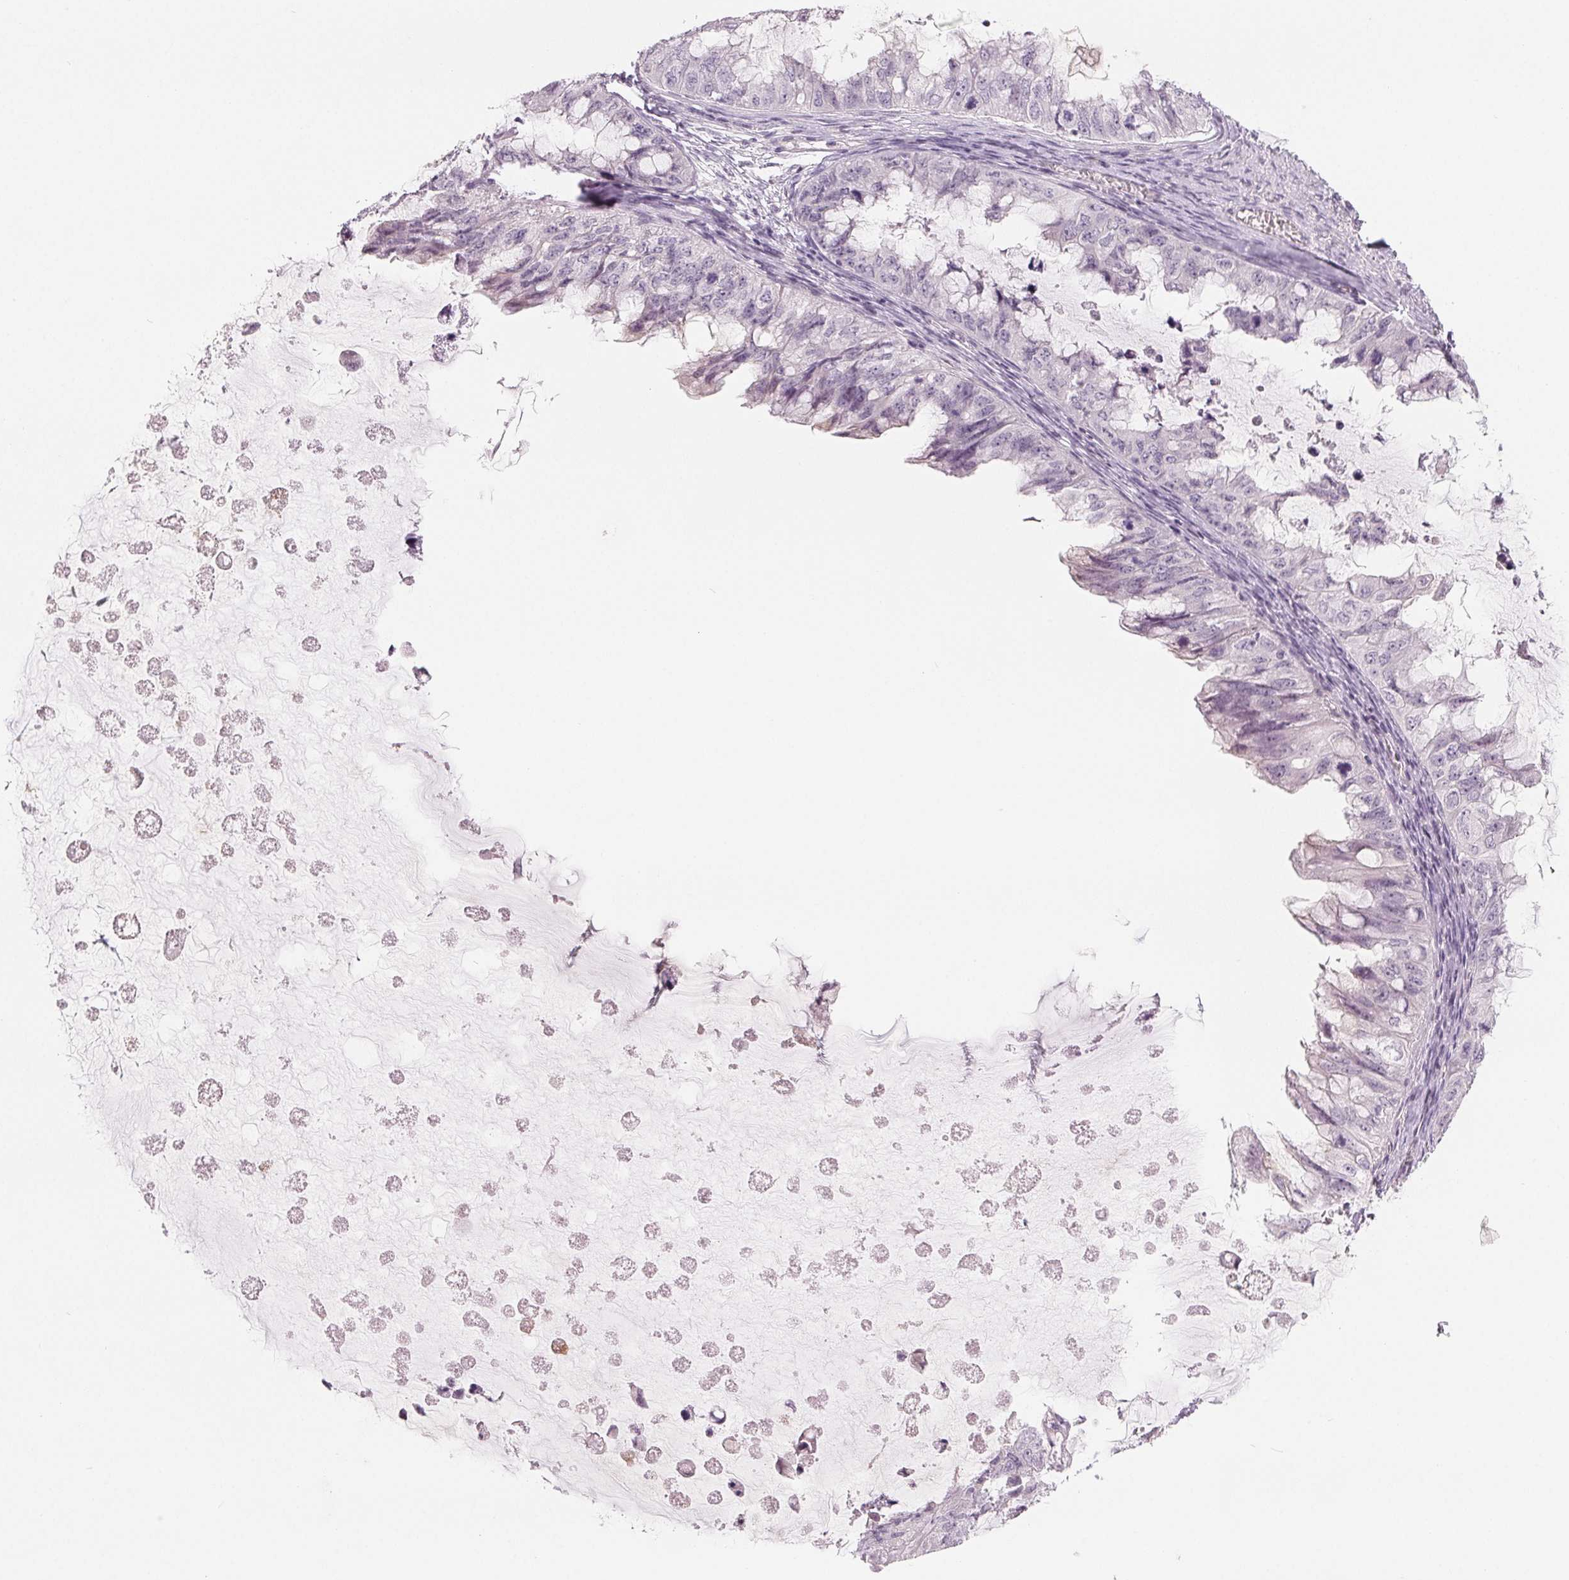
{"staining": {"intensity": "negative", "quantity": "none", "location": "none"}, "tissue": "ovarian cancer", "cell_type": "Tumor cells", "image_type": "cancer", "snomed": [{"axis": "morphology", "description": "Cystadenocarcinoma, mucinous, NOS"}, {"axis": "topography", "description": "Ovary"}], "caption": "A photomicrograph of ovarian cancer (mucinous cystadenocarcinoma) stained for a protein reveals no brown staining in tumor cells.", "gene": "CFC1", "patient": {"sex": "female", "age": 72}}